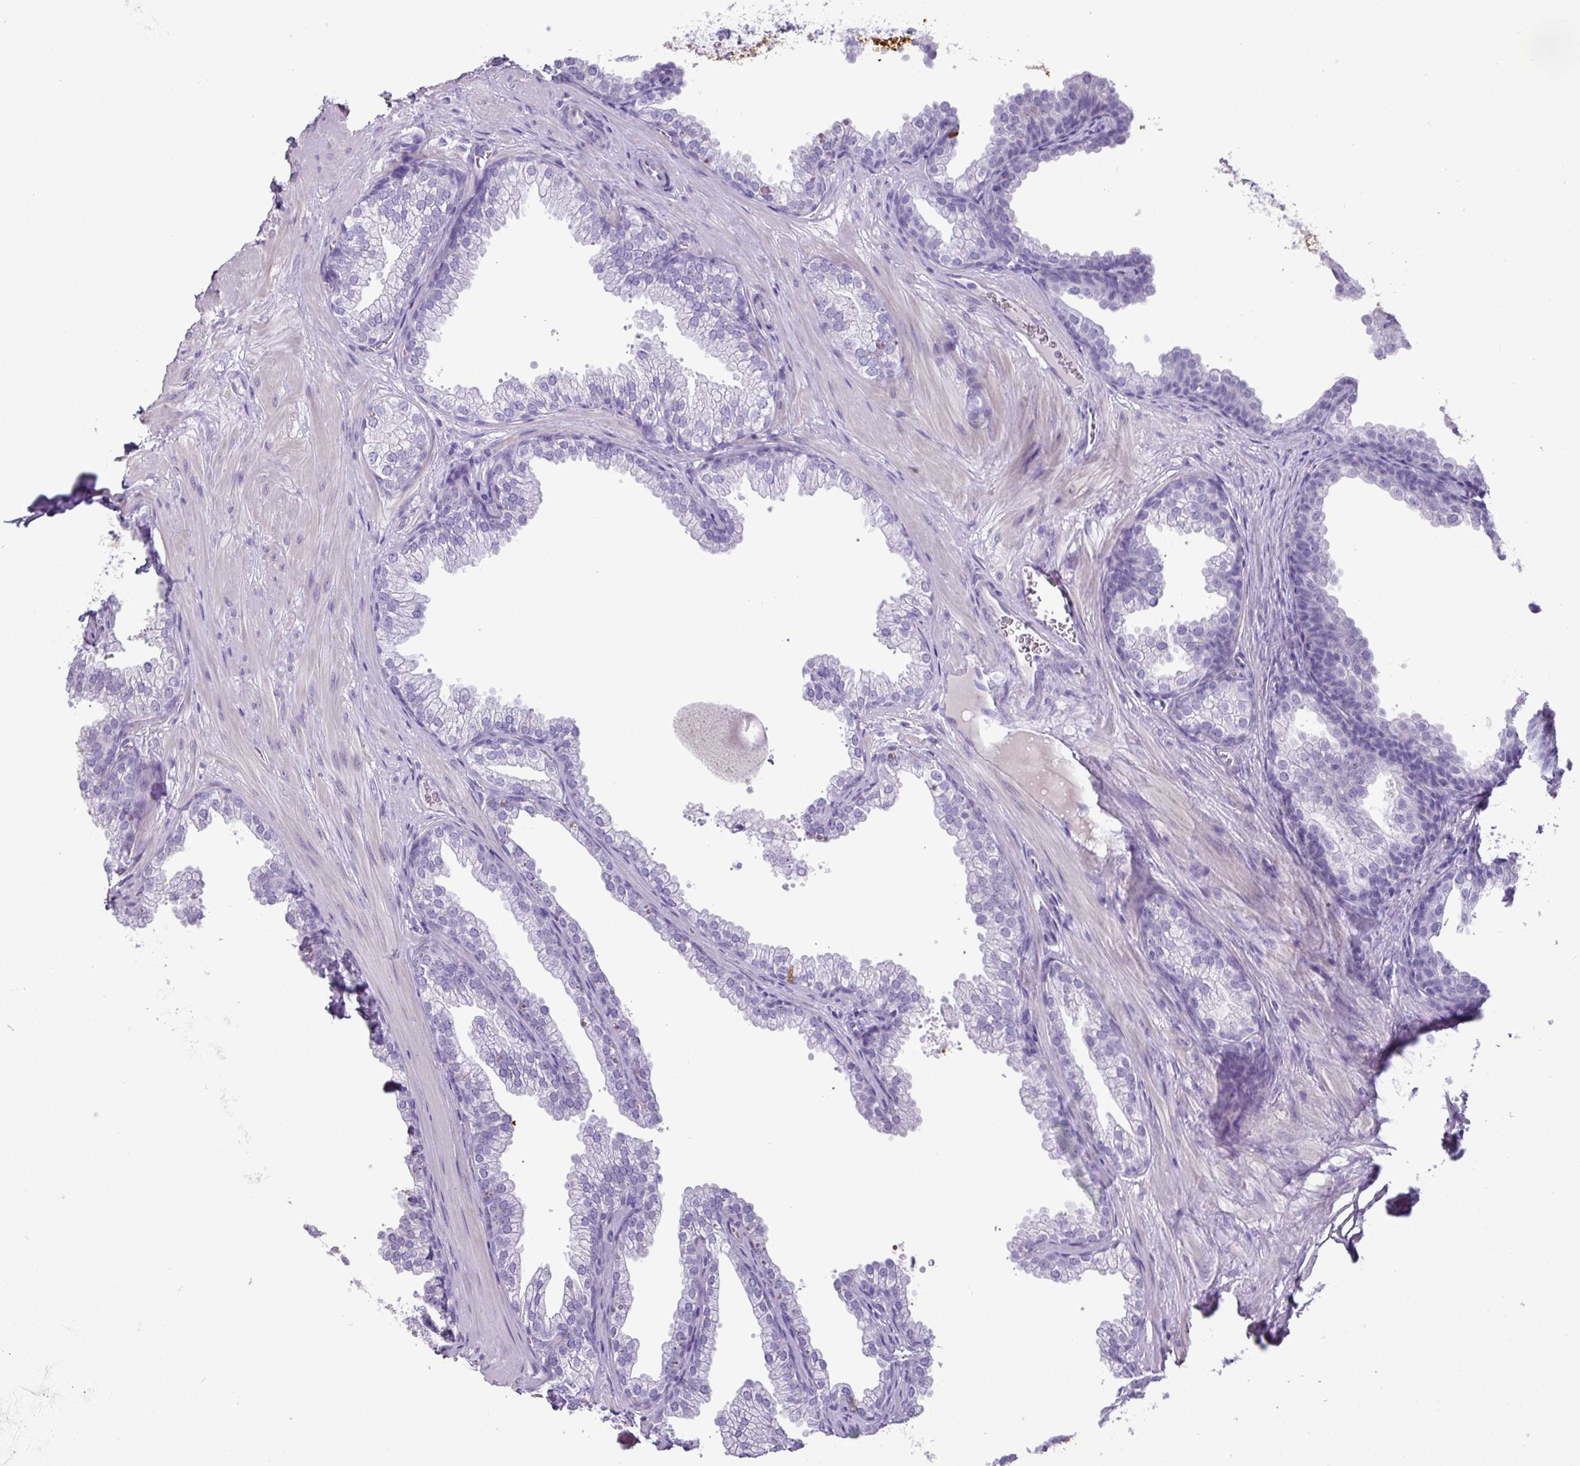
{"staining": {"intensity": "negative", "quantity": "none", "location": "none"}, "tissue": "prostate", "cell_type": "Glandular cells", "image_type": "normal", "snomed": [{"axis": "morphology", "description": "Normal tissue, NOS"}, {"axis": "topography", "description": "Prostate"}], "caption": "This micrograph is of unremarkable prostate stained with immunohistochemistry (IHC) to label a protein in brown with the nuclei are counter-stained blue. There is no positivity in glandular cells. (Brightfield microscopy of DAB immunohistochemistry at high magnification).", "gene": "GSTA1", "patient": {"sex": "male", "age": 37}}